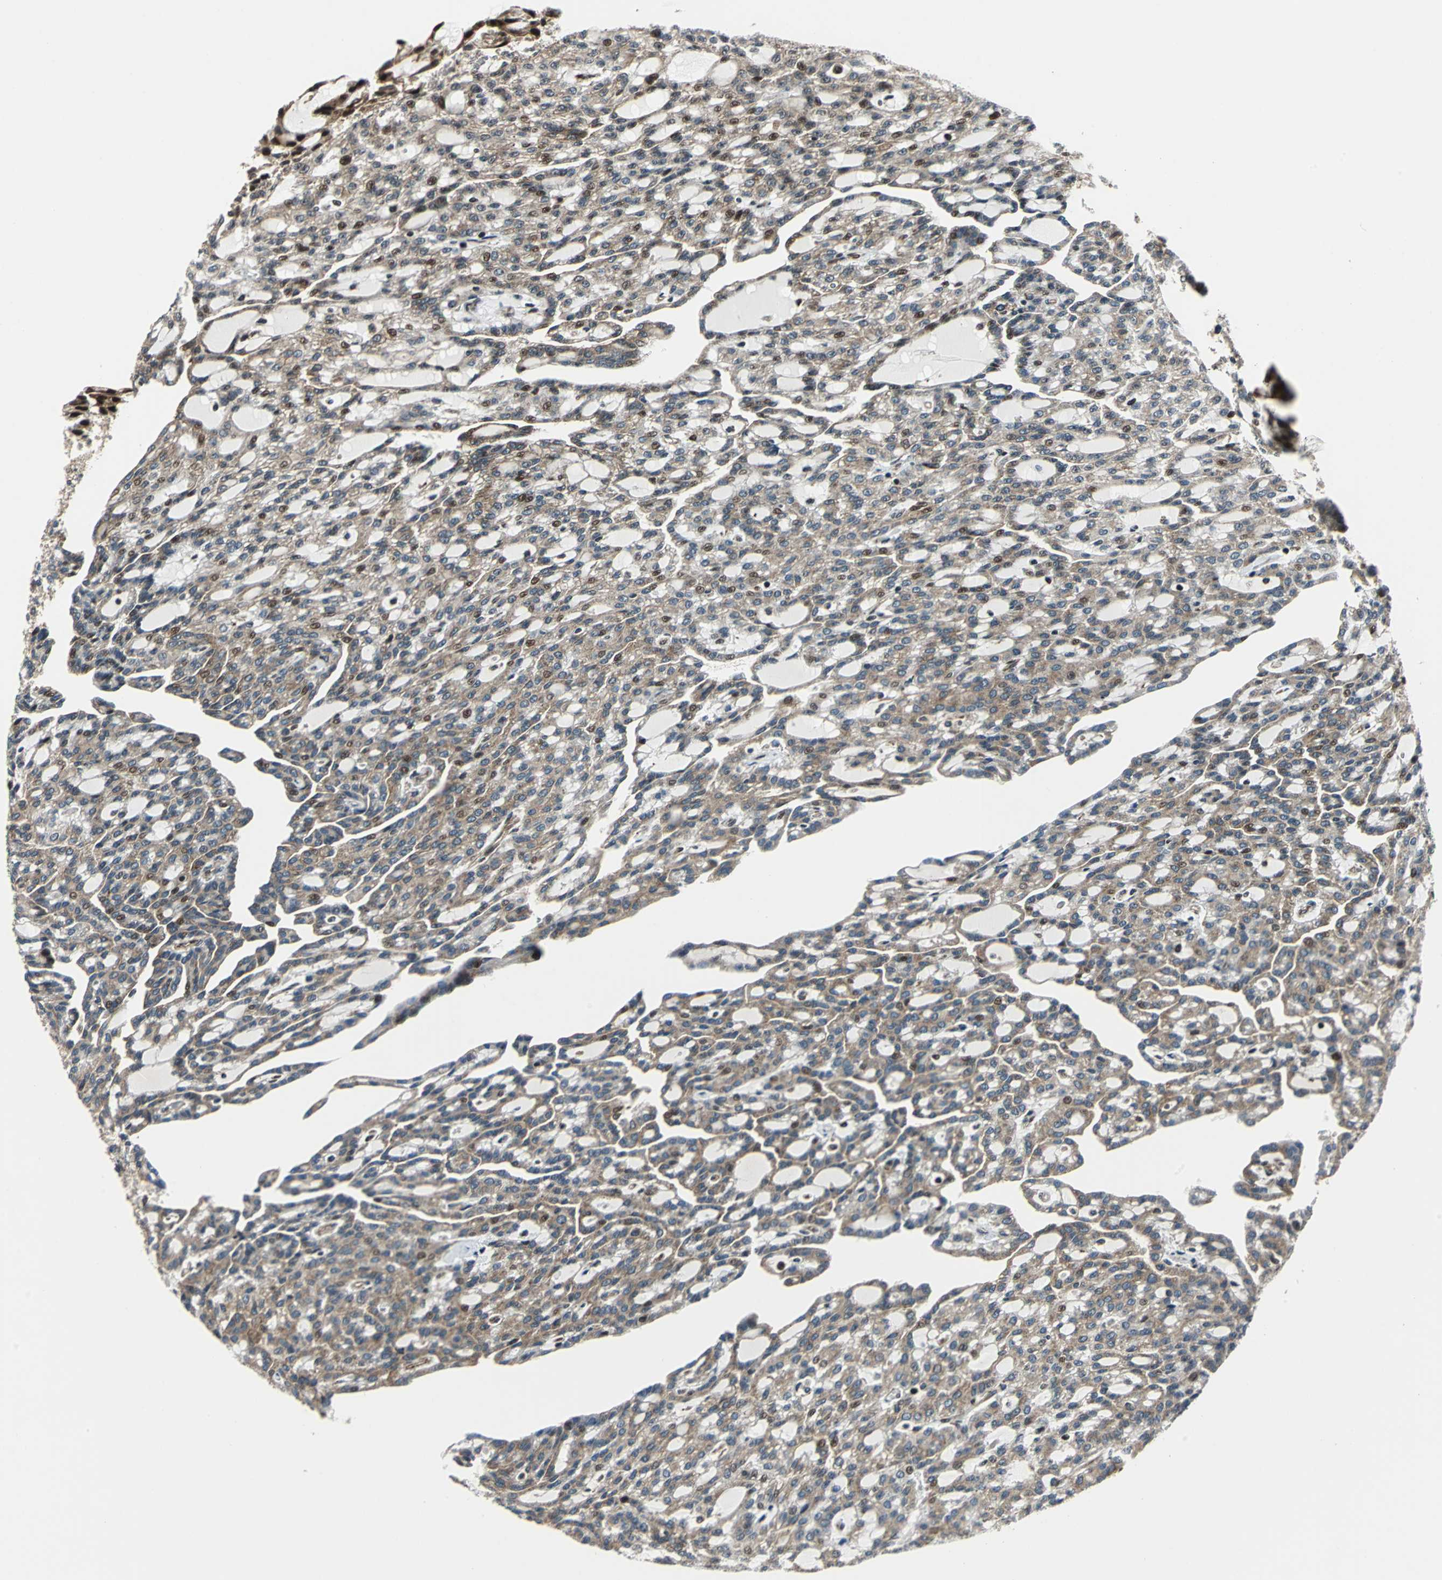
{"staining": {"intensity": "moderate", "quantity": "25%-75%", "location": "cytoplasmic/membranous,nuclear"}, "tissue": "renal cancer", "cell_type": "Tumor cells", "image_type": "cancer", "snomed": [{"axis": "morphology", "description": "Adenocarcinoma, NOS"}, {"axis": "topography", "description": "Kidney"}], "caption": "IHC image of adenocarcinoma (renal) stained for a protein (brown), which displays medium levels of moderate cytoplasmic/membranous and nuclear positivity in approximately 25%-75% of tumor cells.", "gene": "AATF", "patient": {"sex": "male", "age": 63}}